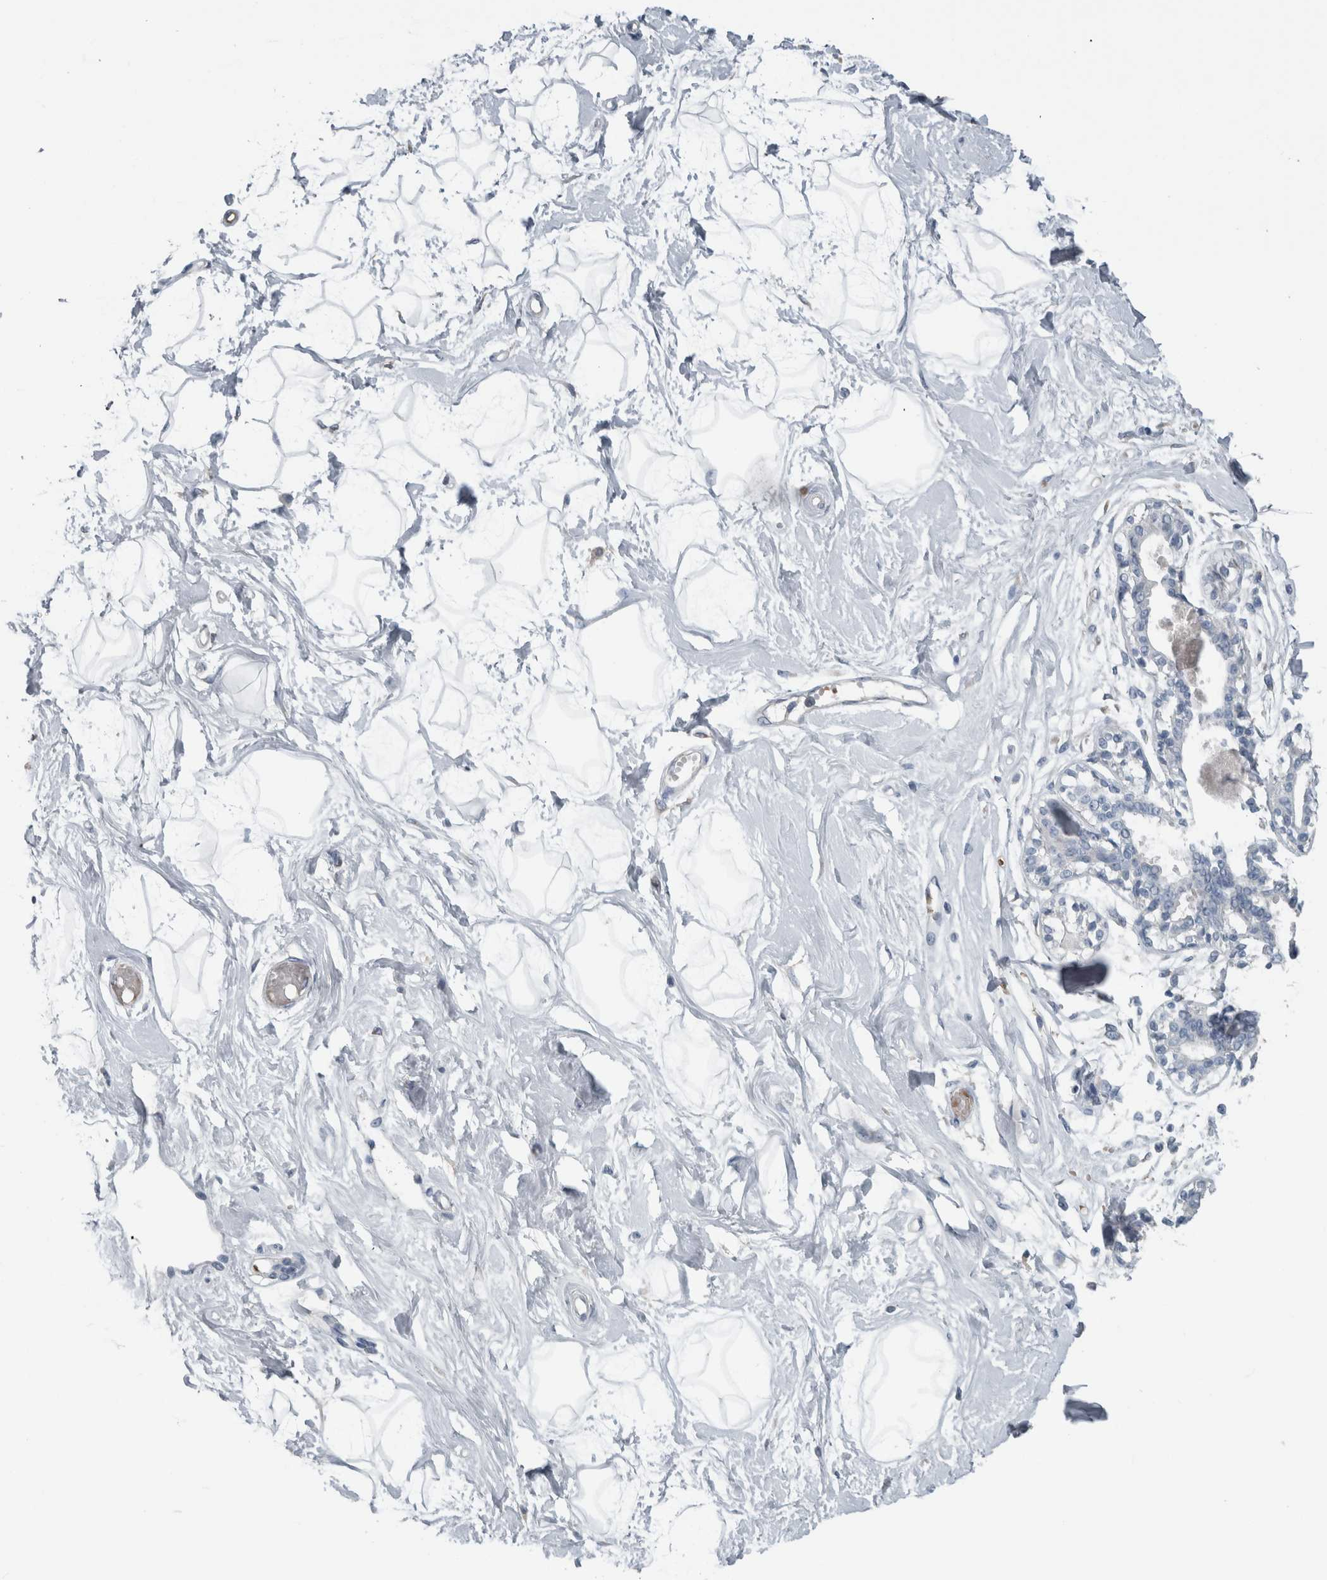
{"staining": {"intensity": "negative", "quantity": "none", "location": "none"}, "tissue": "breast", "cell_type": "Adipocytes", "image_type": "normal", "snomed": [{"axis": "morphology", "description": "Normal tissue, NOS"}, {"axis": "topography", "description": "Breast"}], "caption": "Immunohistochemical staining of unremarkable breast demonstrates no significant positivity in adipocytes. (Brightfield microscopy of DAB immunohistochemistry (IHC) at high magnification).", "gene": "SH3GL2", "patient": {"sex": "female", "age": 45}}